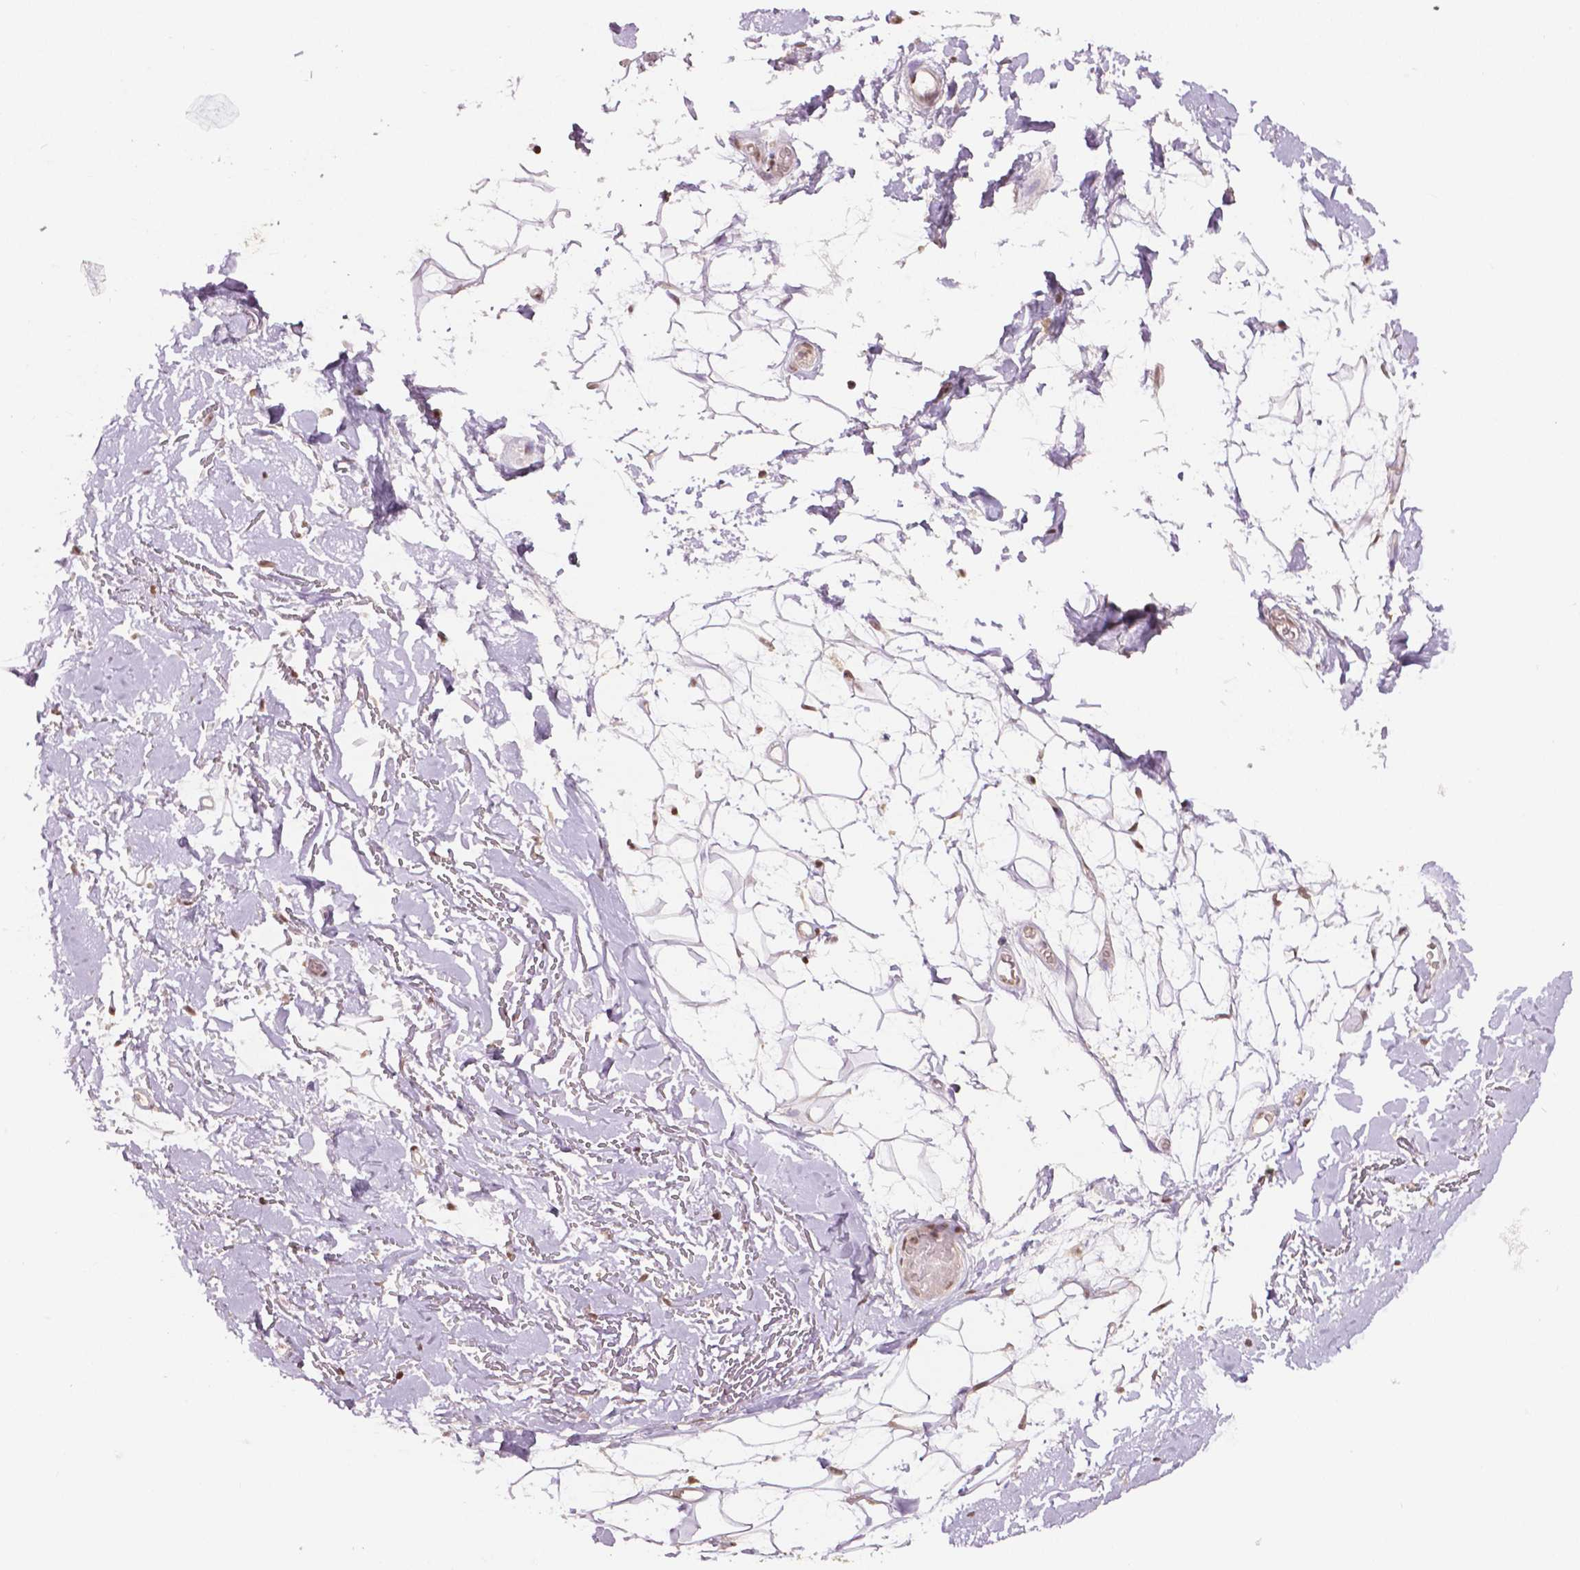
{"staining": {"intensity": "weak", "quantity": "25%-75%", "location": "nuclear"}, "tissue": "adipose tissue", "cell_type": "Adipocytes", "image_type": "normal", "snomed": [{"axis": "morphology", "description": "Normal tissue, NOS"}, {"axis": "topography", "description": "Anal"}, {"axis": "topography", "description": "Peripheral nerve tissue"}], "caption": "Immunohistochemistry (DAB) staining of unremarkable human adipose tissue reveals weak nuclear protein expression in about 25%-75% of adipocytes.", "gene": "DEK", "patient": {"sex": "male", "age": 78}}